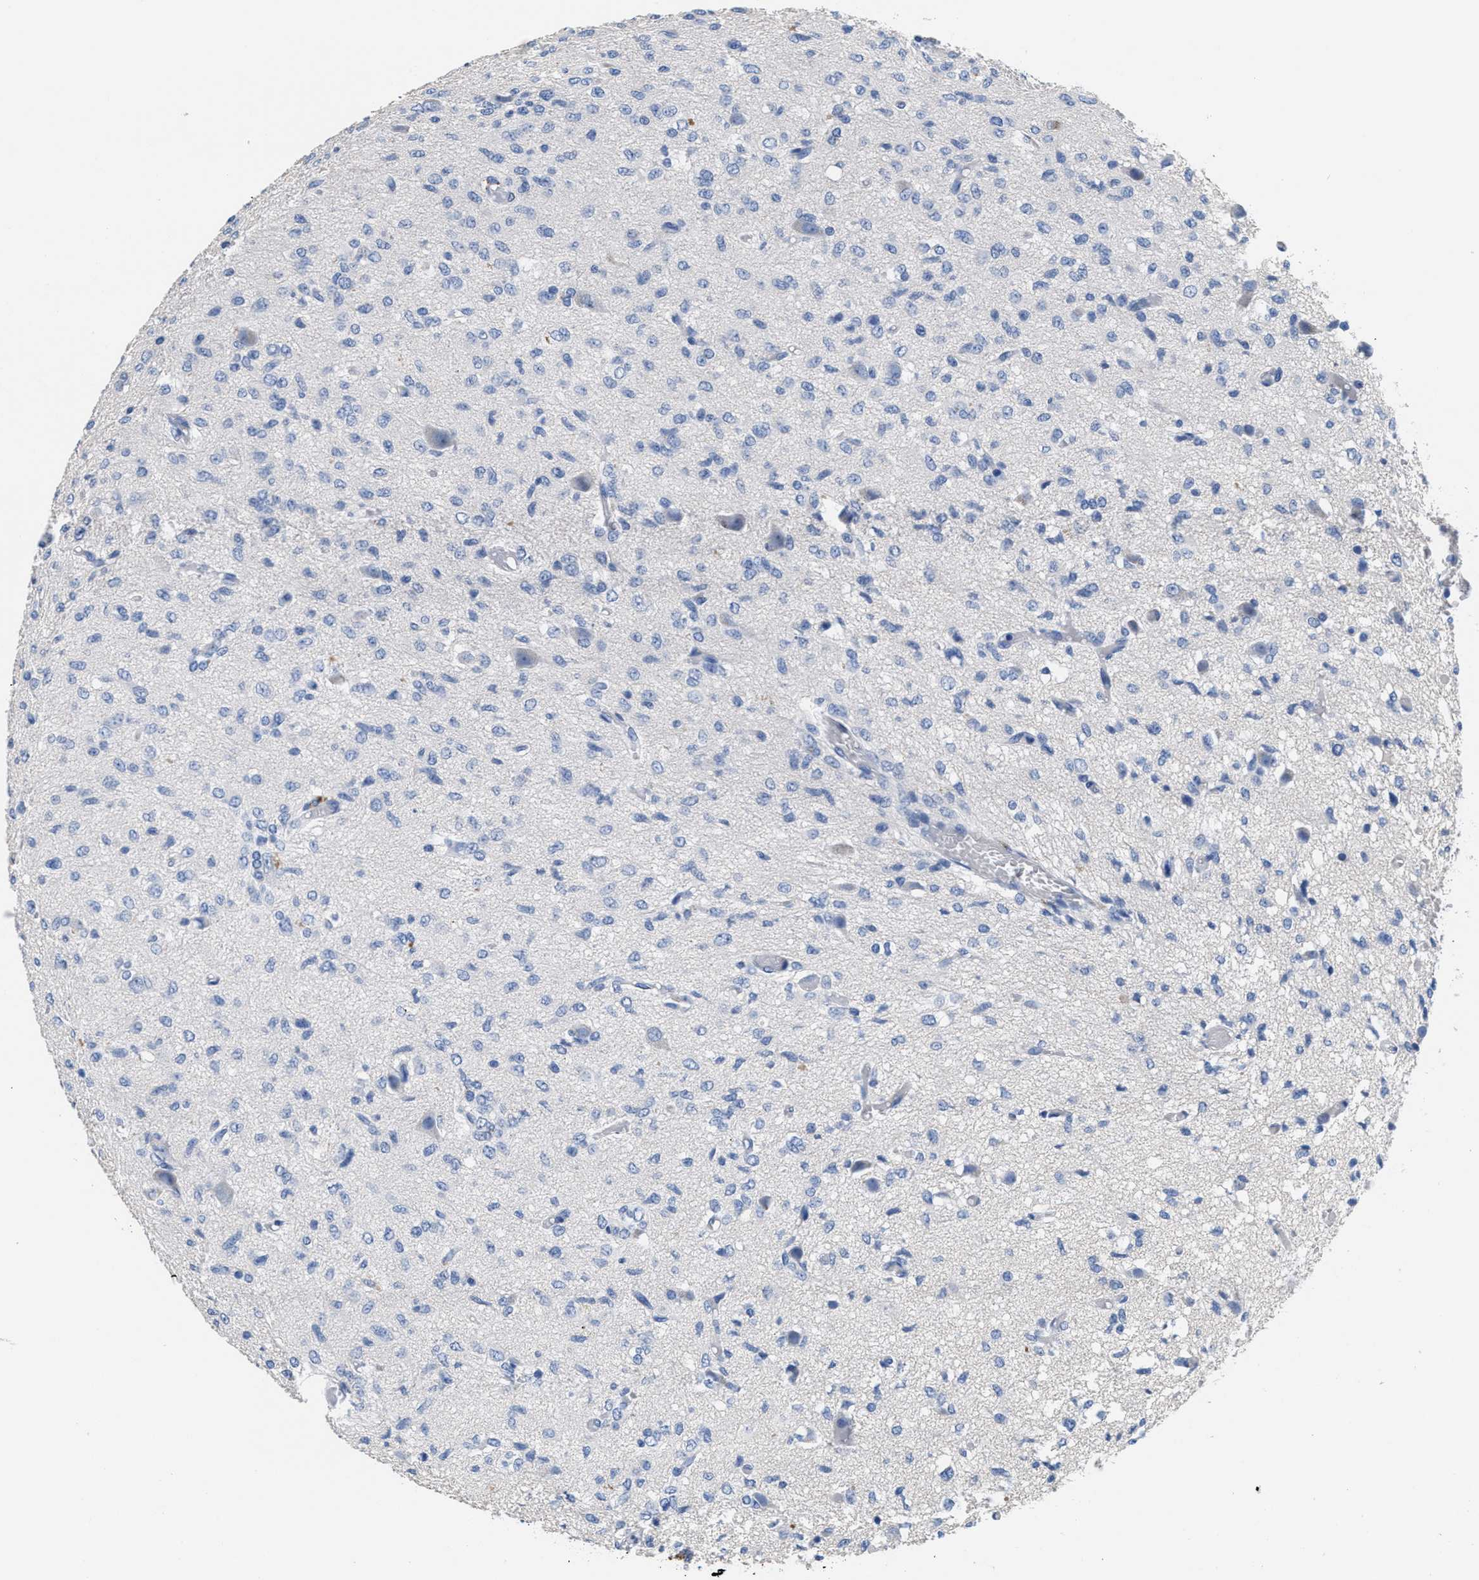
{"staining": {"intensity": "negative", "quantity": "none", "location": "none"}, "tissue": "glioma", "cell_type": "Tumor cells", "image_type": "cancer", "snomed": [{"axis": "morphology", "description": "Glioma, malignant, High grade"}, {"axis": "topography", "description": "Brain"}], "caption": "IHC photomicrograph of neoplastic tissue: human malignant high-grade glioma stained with DAB displays no significant protein staining in tumor cells.", "gene": "SLFN13", "patient": {"sex": "female", "age": 59}}